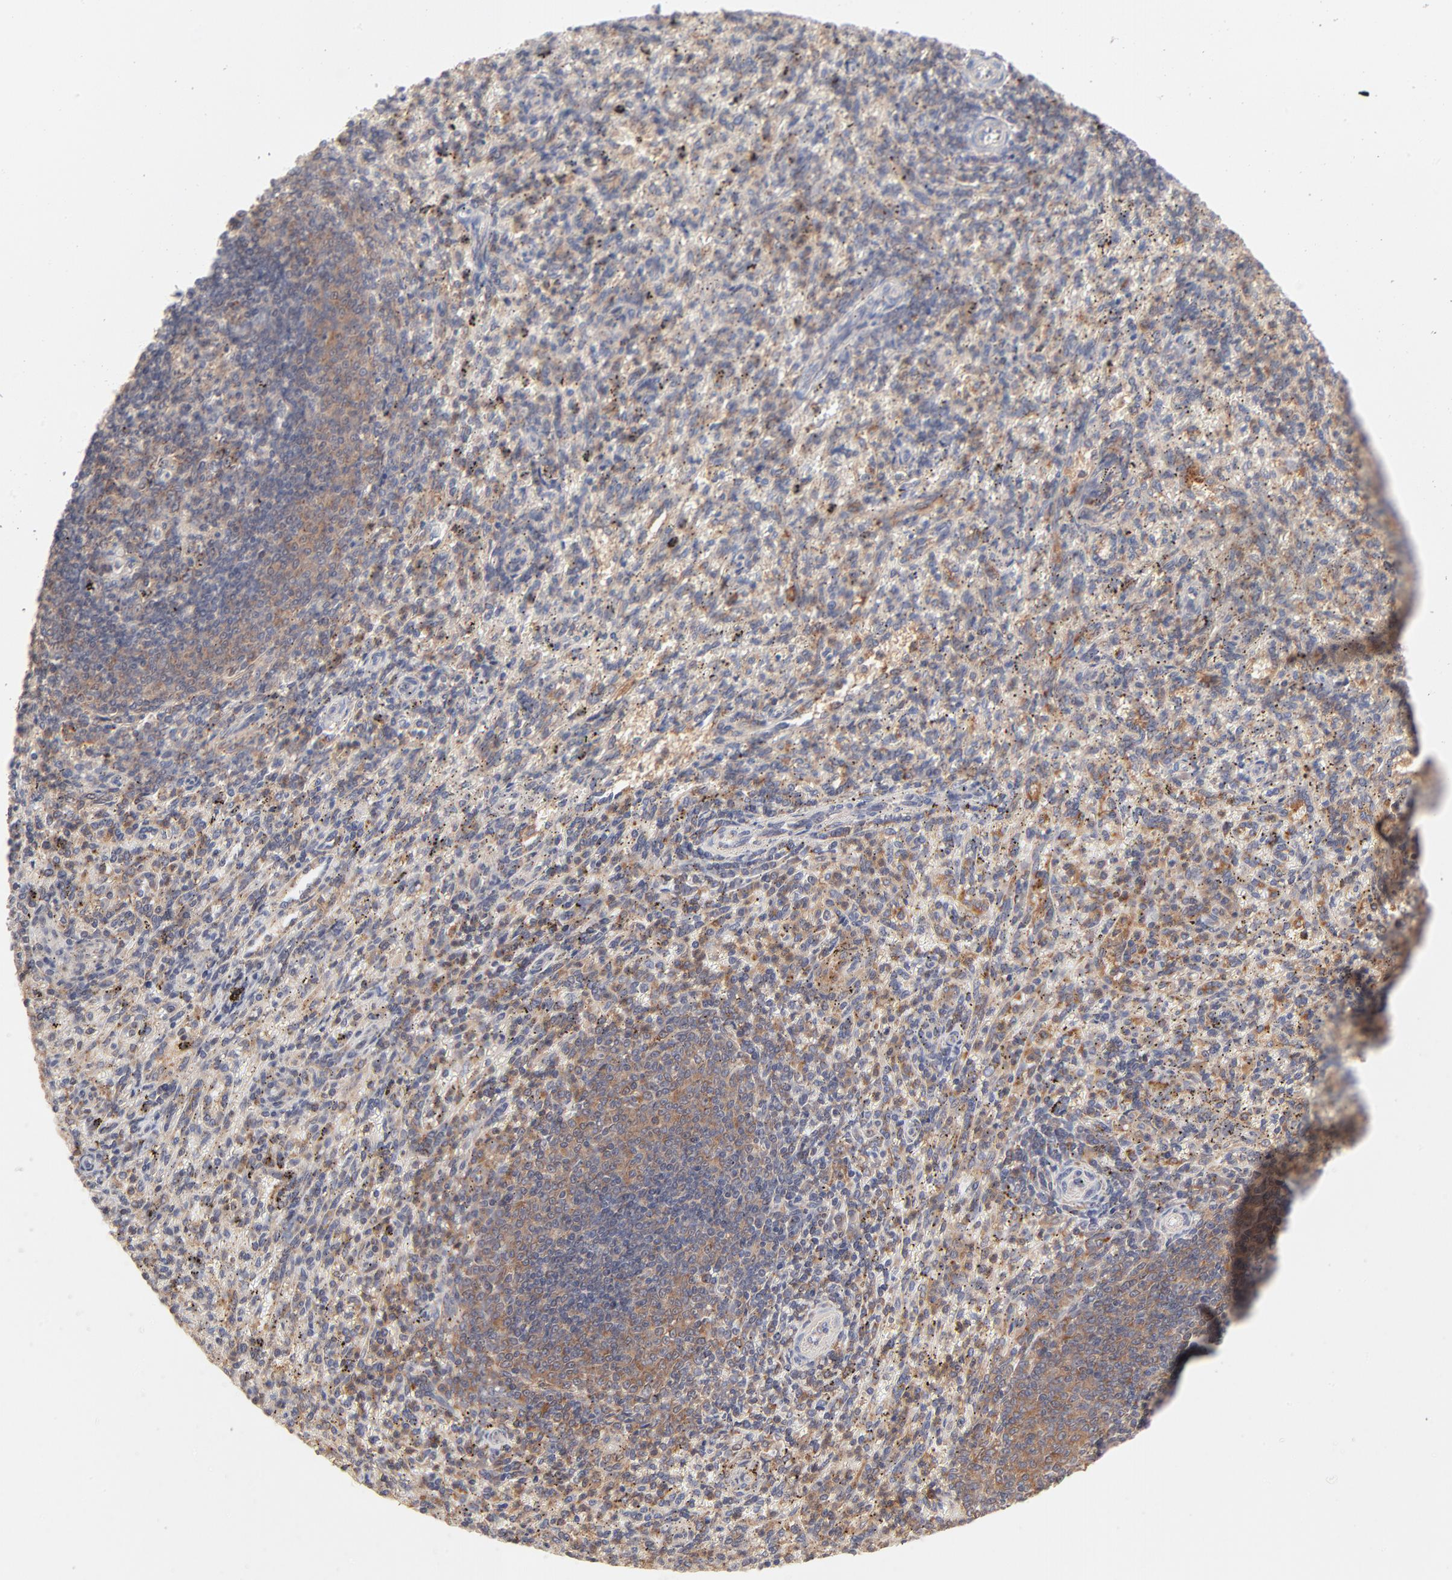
{"staining": {"intensity": "weak", "quantity": "25%-75%", "location": "cytoplasmic/membranous"}, "tissue": "spleen", "cell_type": "Cells in red pulp", "image_type": "normal", "snomed": [{"axis": "morphology", "description": "Normal tissue, NOS"}, {"axis": "topography", "description": "Spleen"}], "caption": "A brown stain labels weak cytoplasmic/membranous positivity of a protein in cells in red pulp of normal spleen. (Brightfield microscopy of DAB IHC at high magnification).", "gene": "IVNS1ABP", "patient": {"sex": "female", "age": 10}}